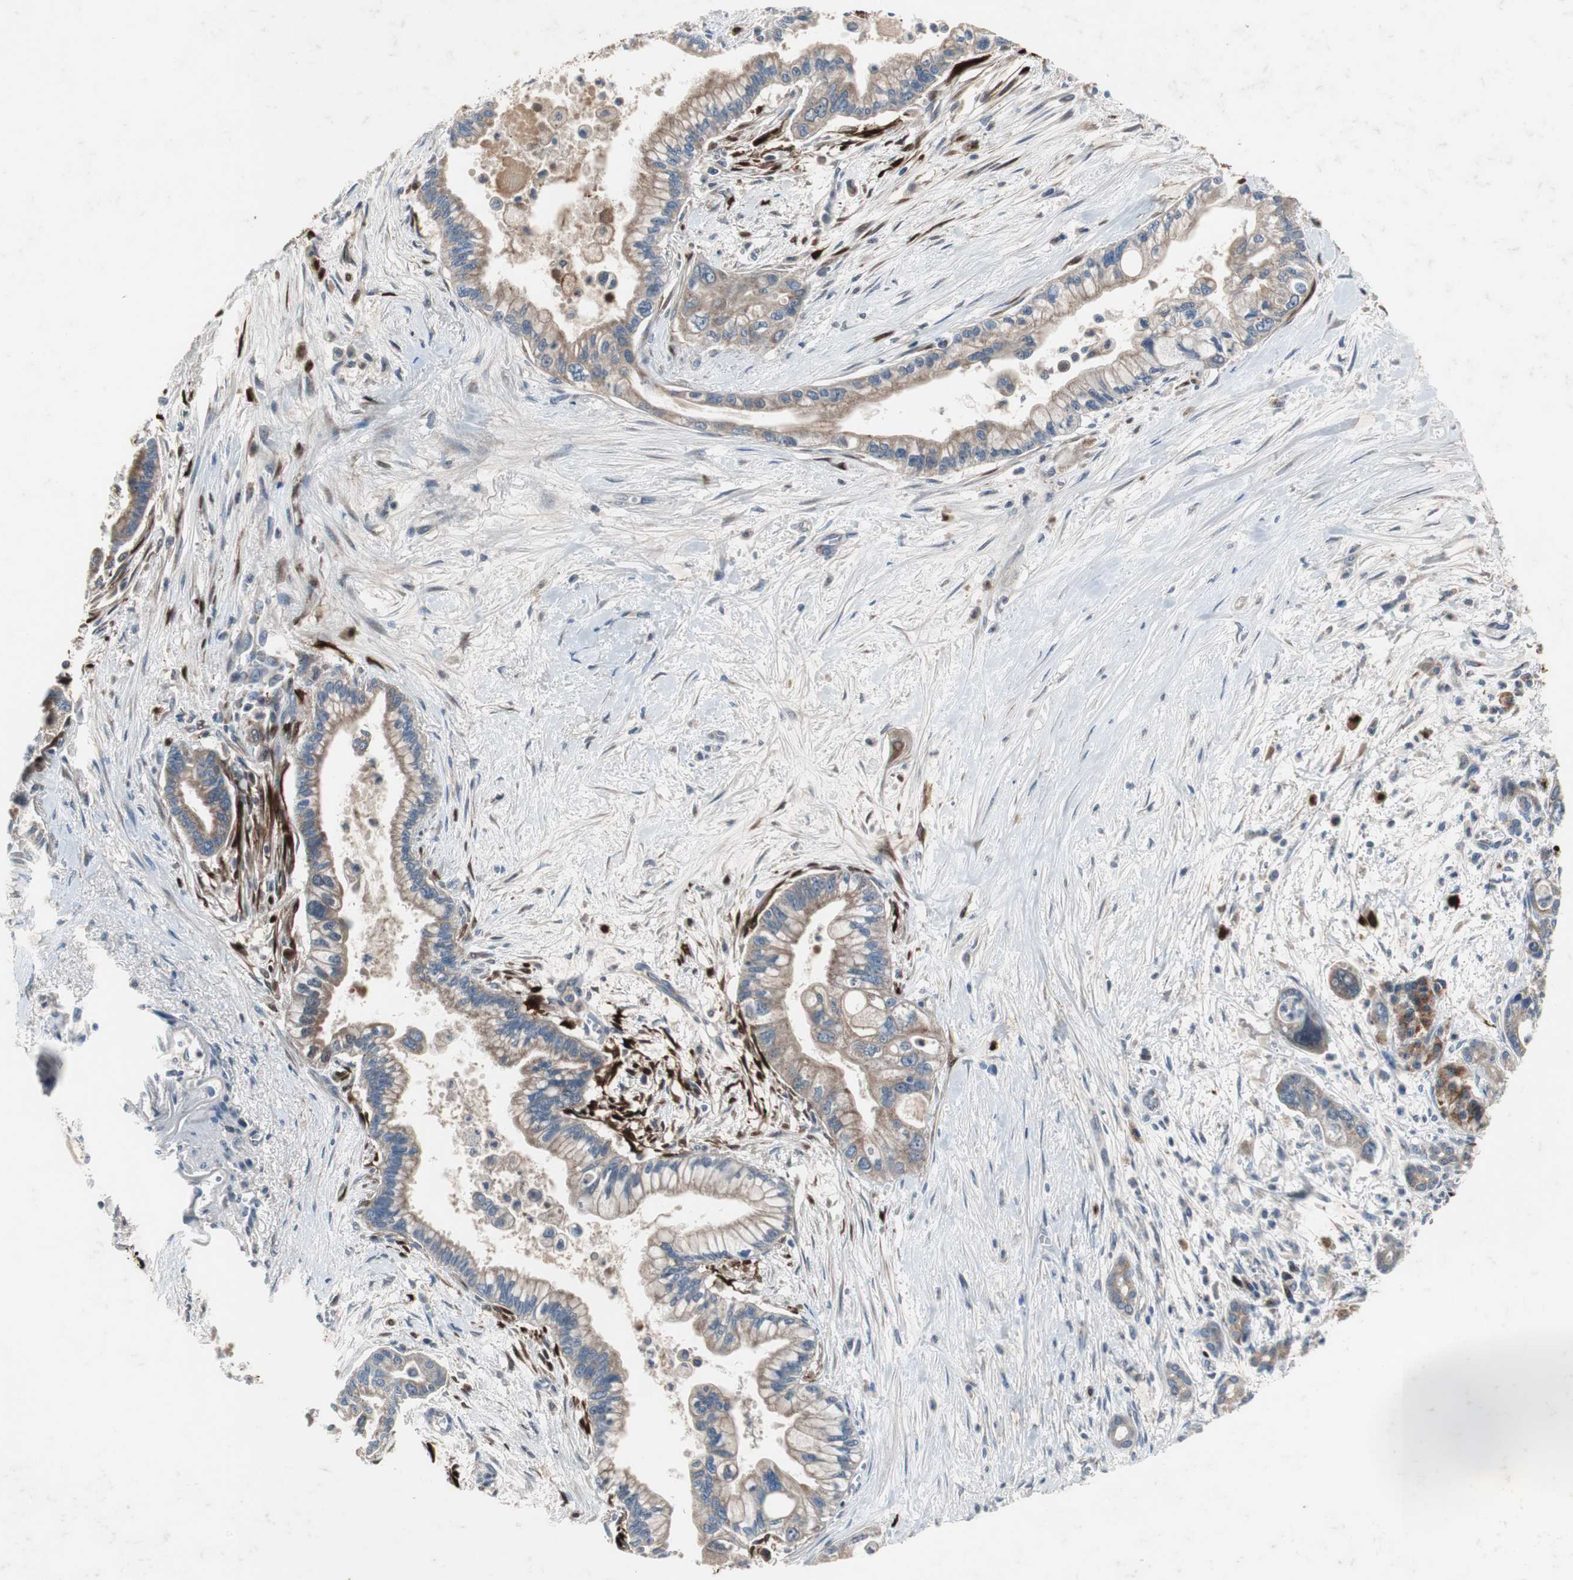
{"staining": {"intensity": "moderate", "quantity": ">75%", "location": "cytoplasmic/membranous"}, "tissue": "pancreatic cancer", "cell_type": "Tumor cells", "image_type": "cancer", "snomed": [{"axis": "morphology", "description": "Adenocarcinoma, NOS"}, {"axis": "topography", "description": "Pancreas"}], "caption": "Pancreatic adenocarcinoma tissue demonstrates moderate cytoplasmic/membranous staining in about >75% of tumor cells", "gene": "CALB2", "patient": {"sex": "male", "age": 70}}